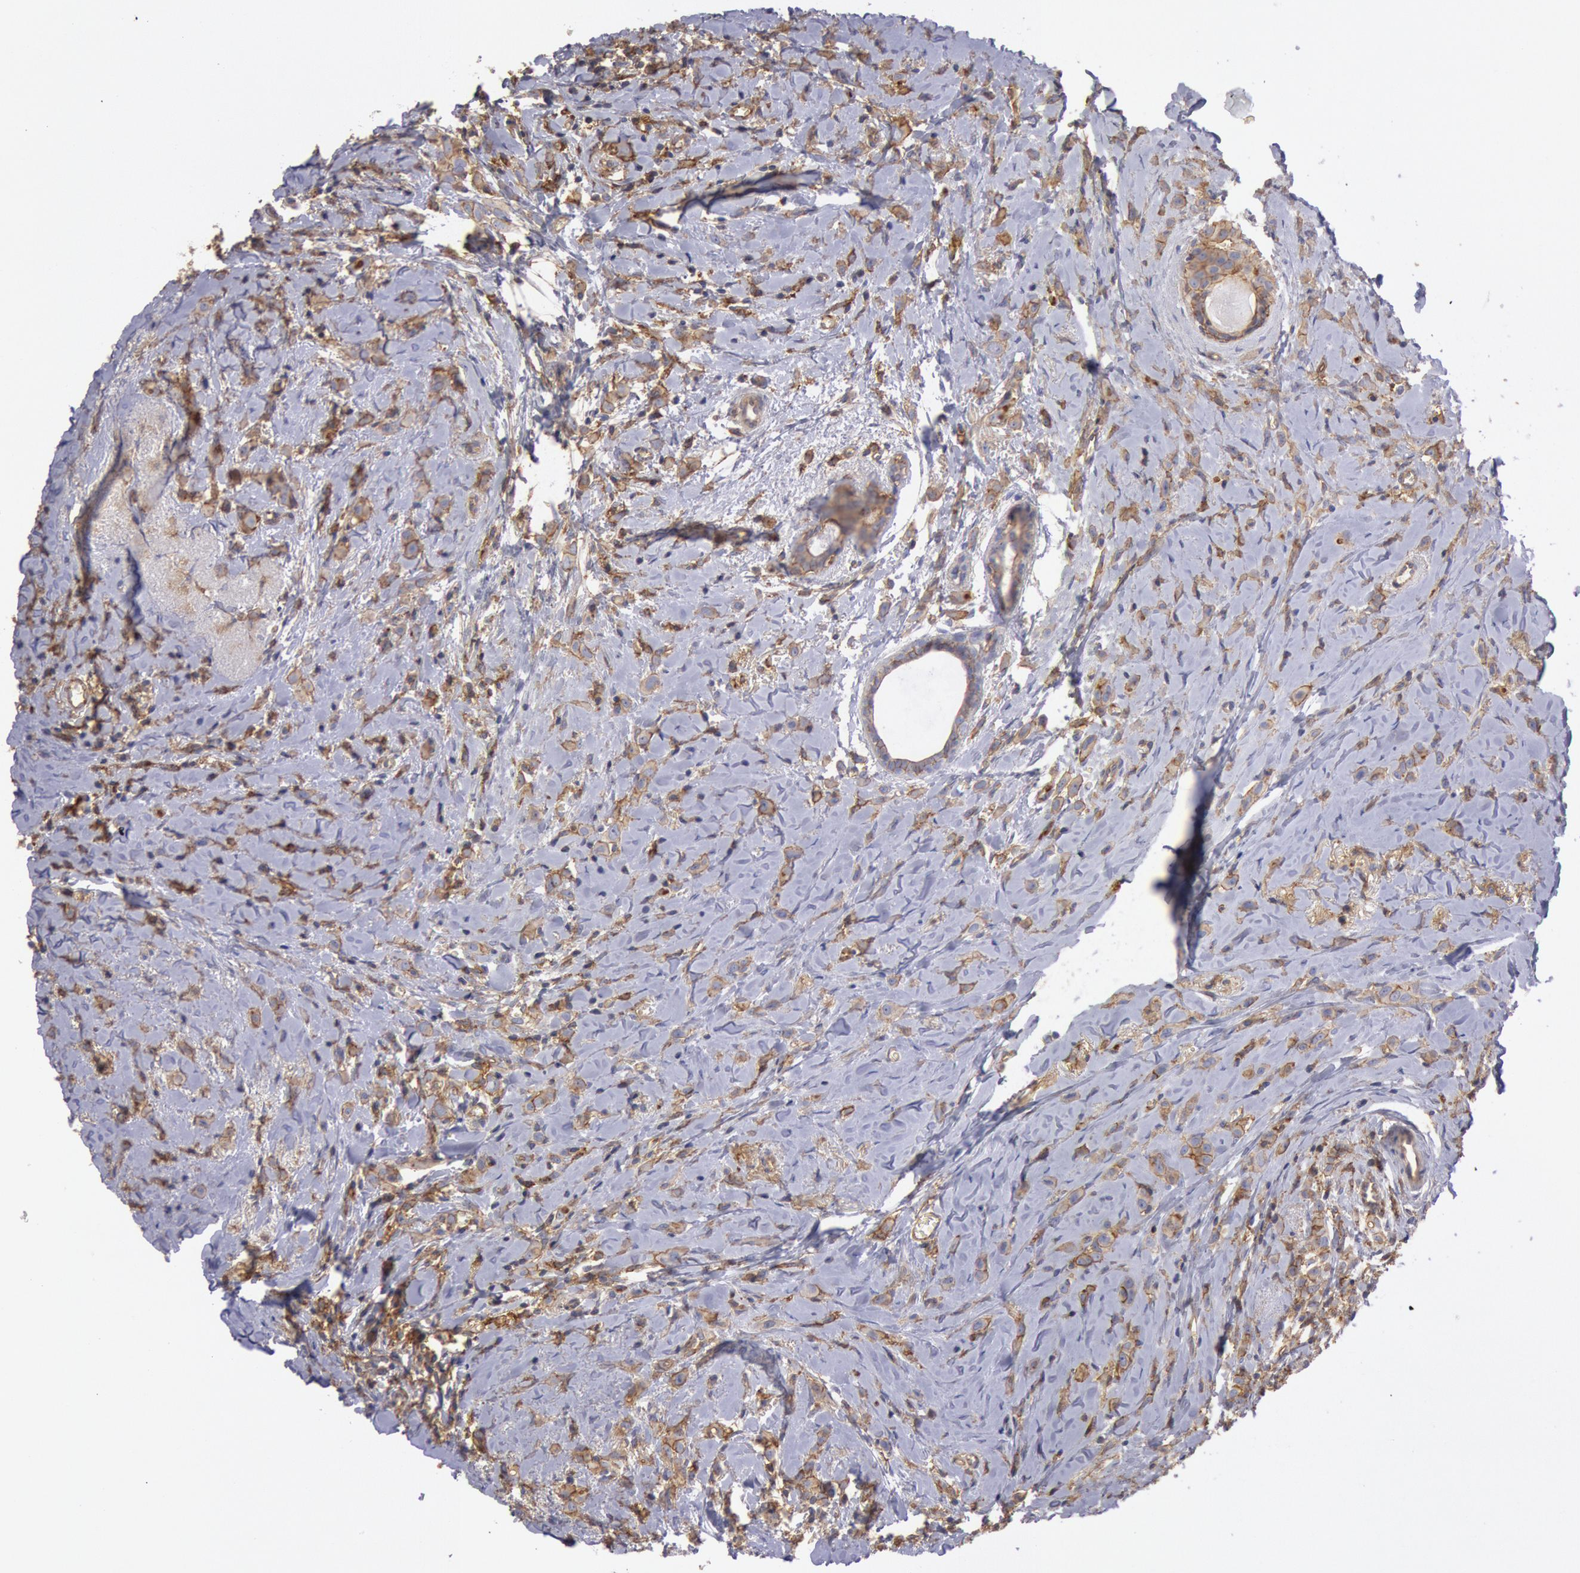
{"staining": {"intensity": "weak", "quantity": ">75%", "location": "cytoplasmic/membranous"}, "tissue": "breast cancer", "cell_type": "Tumor cells", "image_type": "cancer", "snomed": [{"axis": "morphology", "description": "Lobular carcinoma"}, {"axis": "topography", "description": "Breast"}], "caption": "This image exhibits breast lobular carcinoma stained with immunohistochemistry (IHC) to label a protein in brown. The cytoplasmic/membranous of tumor cells show weak positivity for the protein. Nuclei are counter-stained blue.", "gene": "SNAP23", "patient": {"sex": "female", "age": 57}}